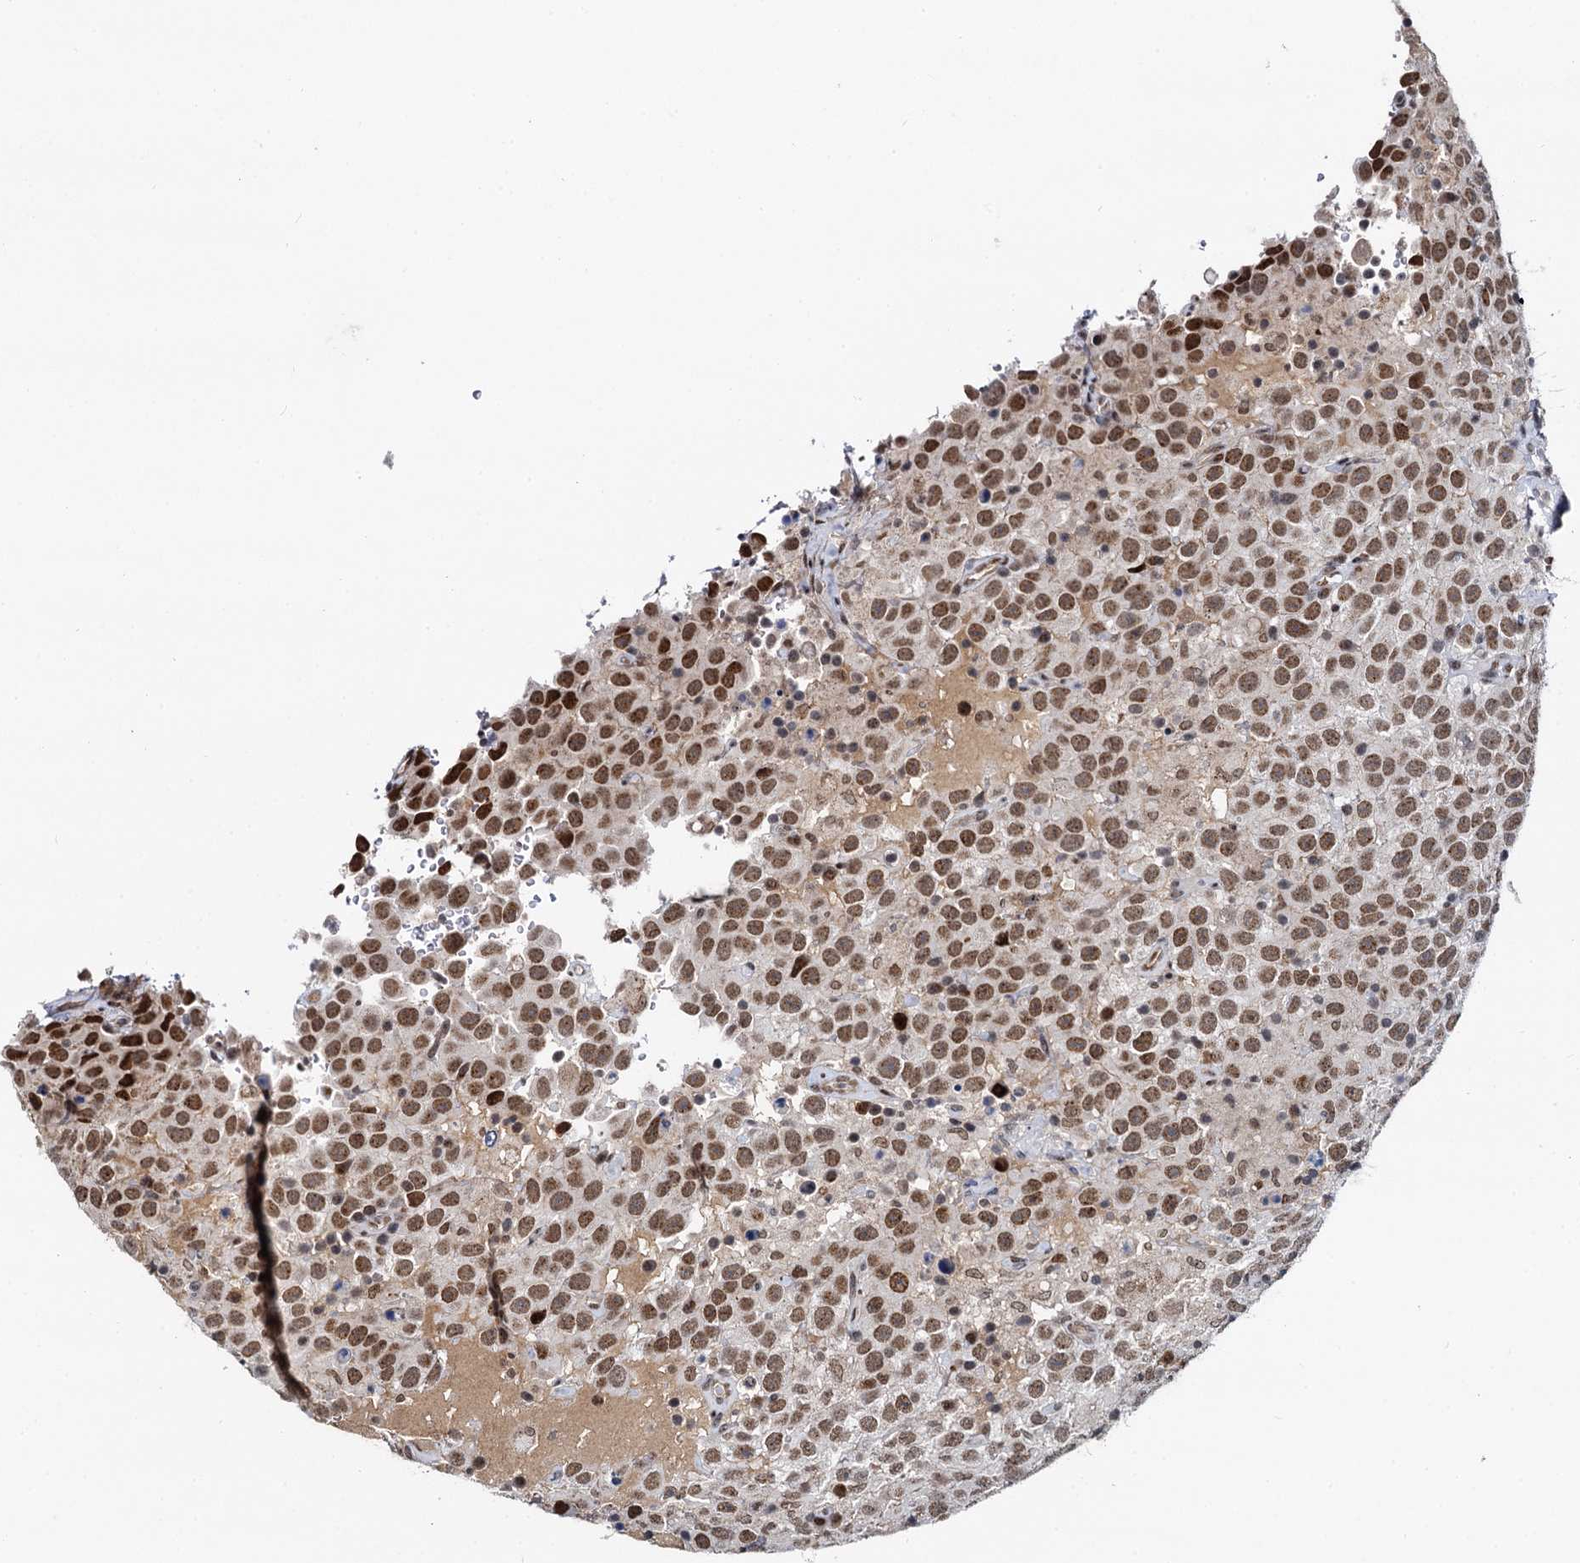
{"staining": {"intensity": "moderate", "quantity": ">75%", "location": "nuclear"}, "tissue": "testis cancer", "cell_type": "Tumor cells", "image_type": "cancer", "snomed": [{"axis": "morphology", "description": "Seminoma, NOS"}, {"axis": "topography", "description": "Testis"}], "caption": "High-power microscopy captured an immunohistochemistry photomicrograph of testis seminoma, revealing moderate nuclear expression in about >75% of tumor cells.", "gene": "RUFY2", "patient": {"sex": "male", "age": 41}}